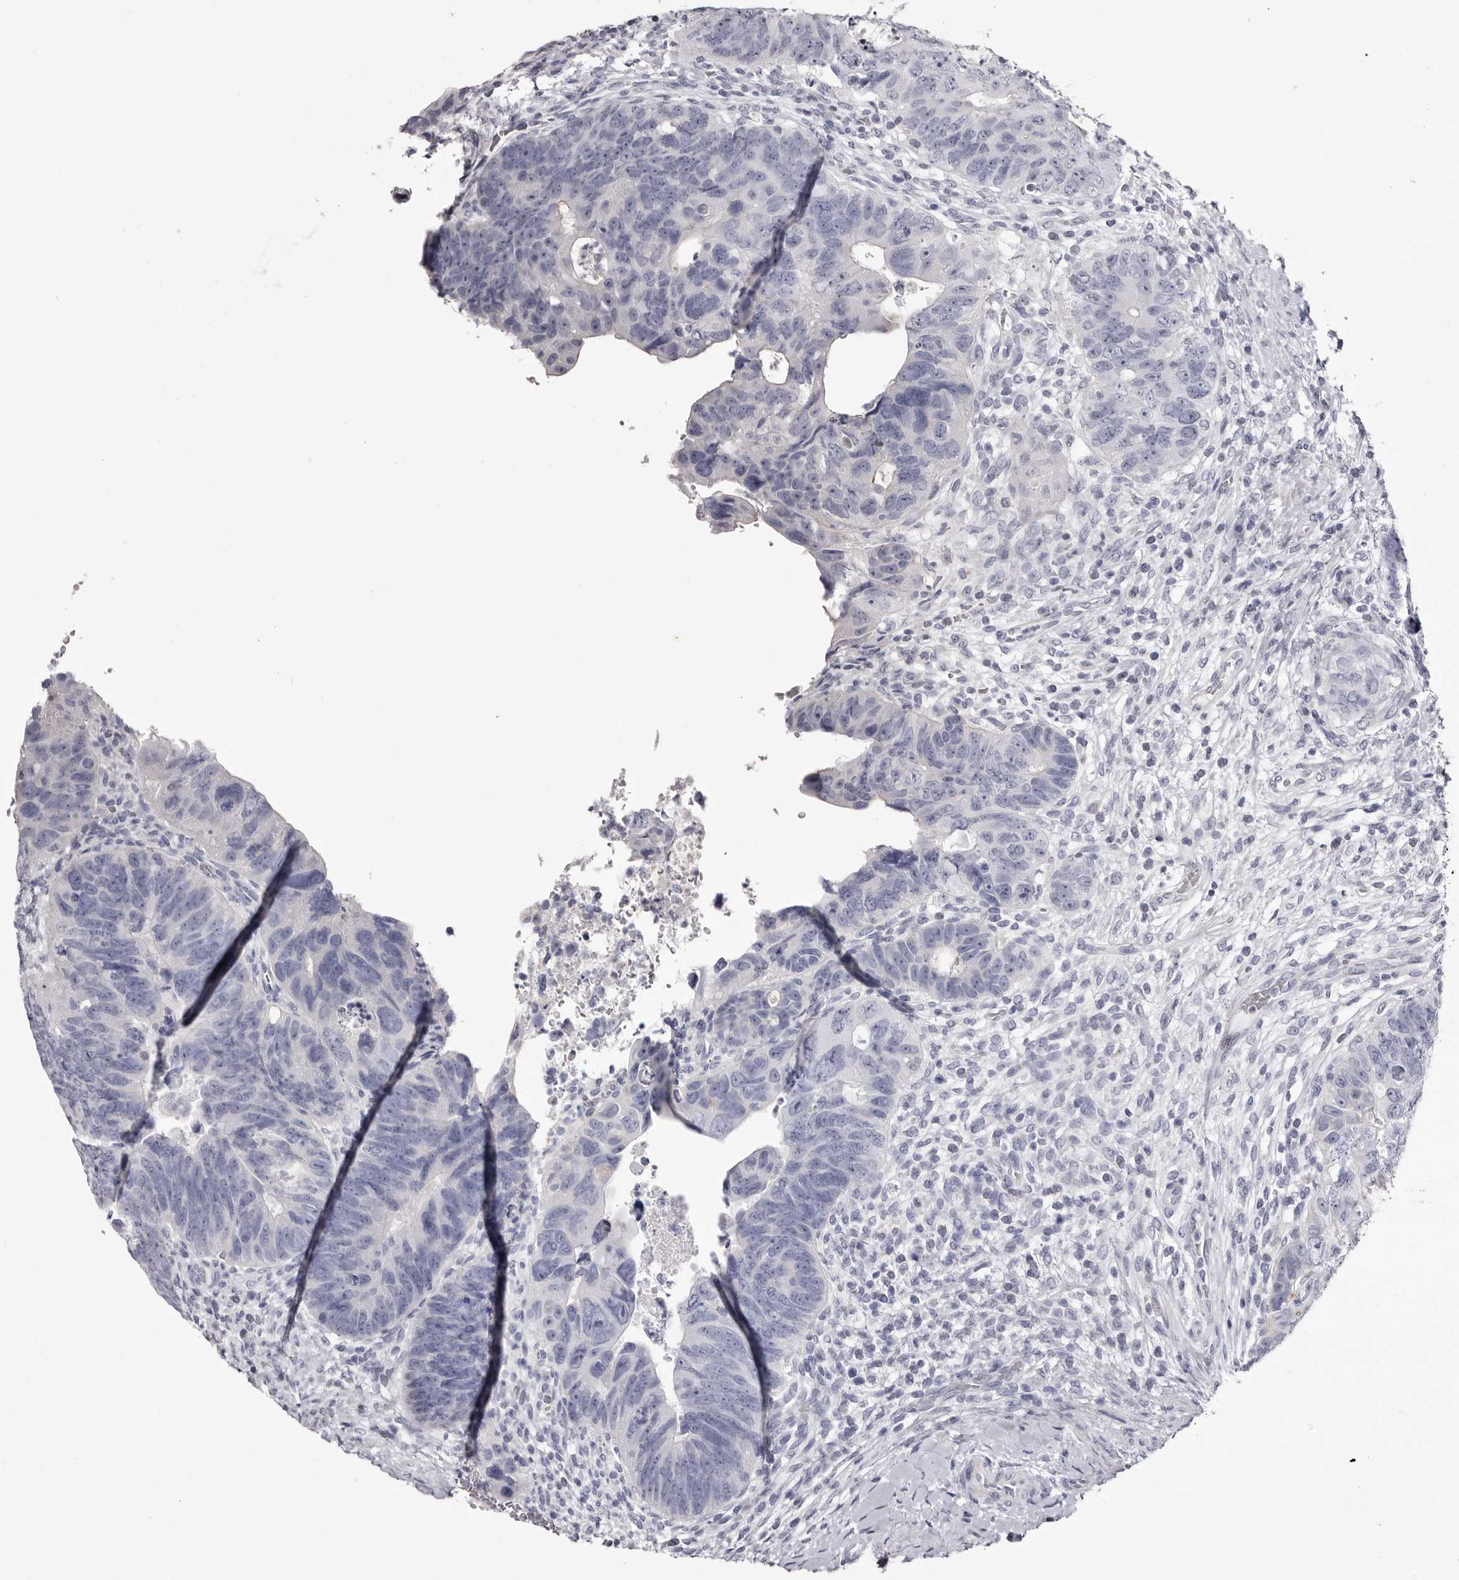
{"staining": {"intensity": "negative", "quantity": "none", "location": "none"}, "tissue": "colorectal cancer", "cell_type": "Tumor cells", "image_type": "cancer", "snomed": [{"axis": "morphology", "description": "Adenocarcinoma, NOS"}, {"axis": "topography", "description": "Rectum"}], "caption": "Immunohistochemistry micrograph of neoplastic tissue: human colorectal adenocarcinoma stained with DAB (3,3'-diaminobenzidine) displays no significant protein staining in tumor cells.", "gene": "CA6", "patient": {"sex": "male", "age": 59}}